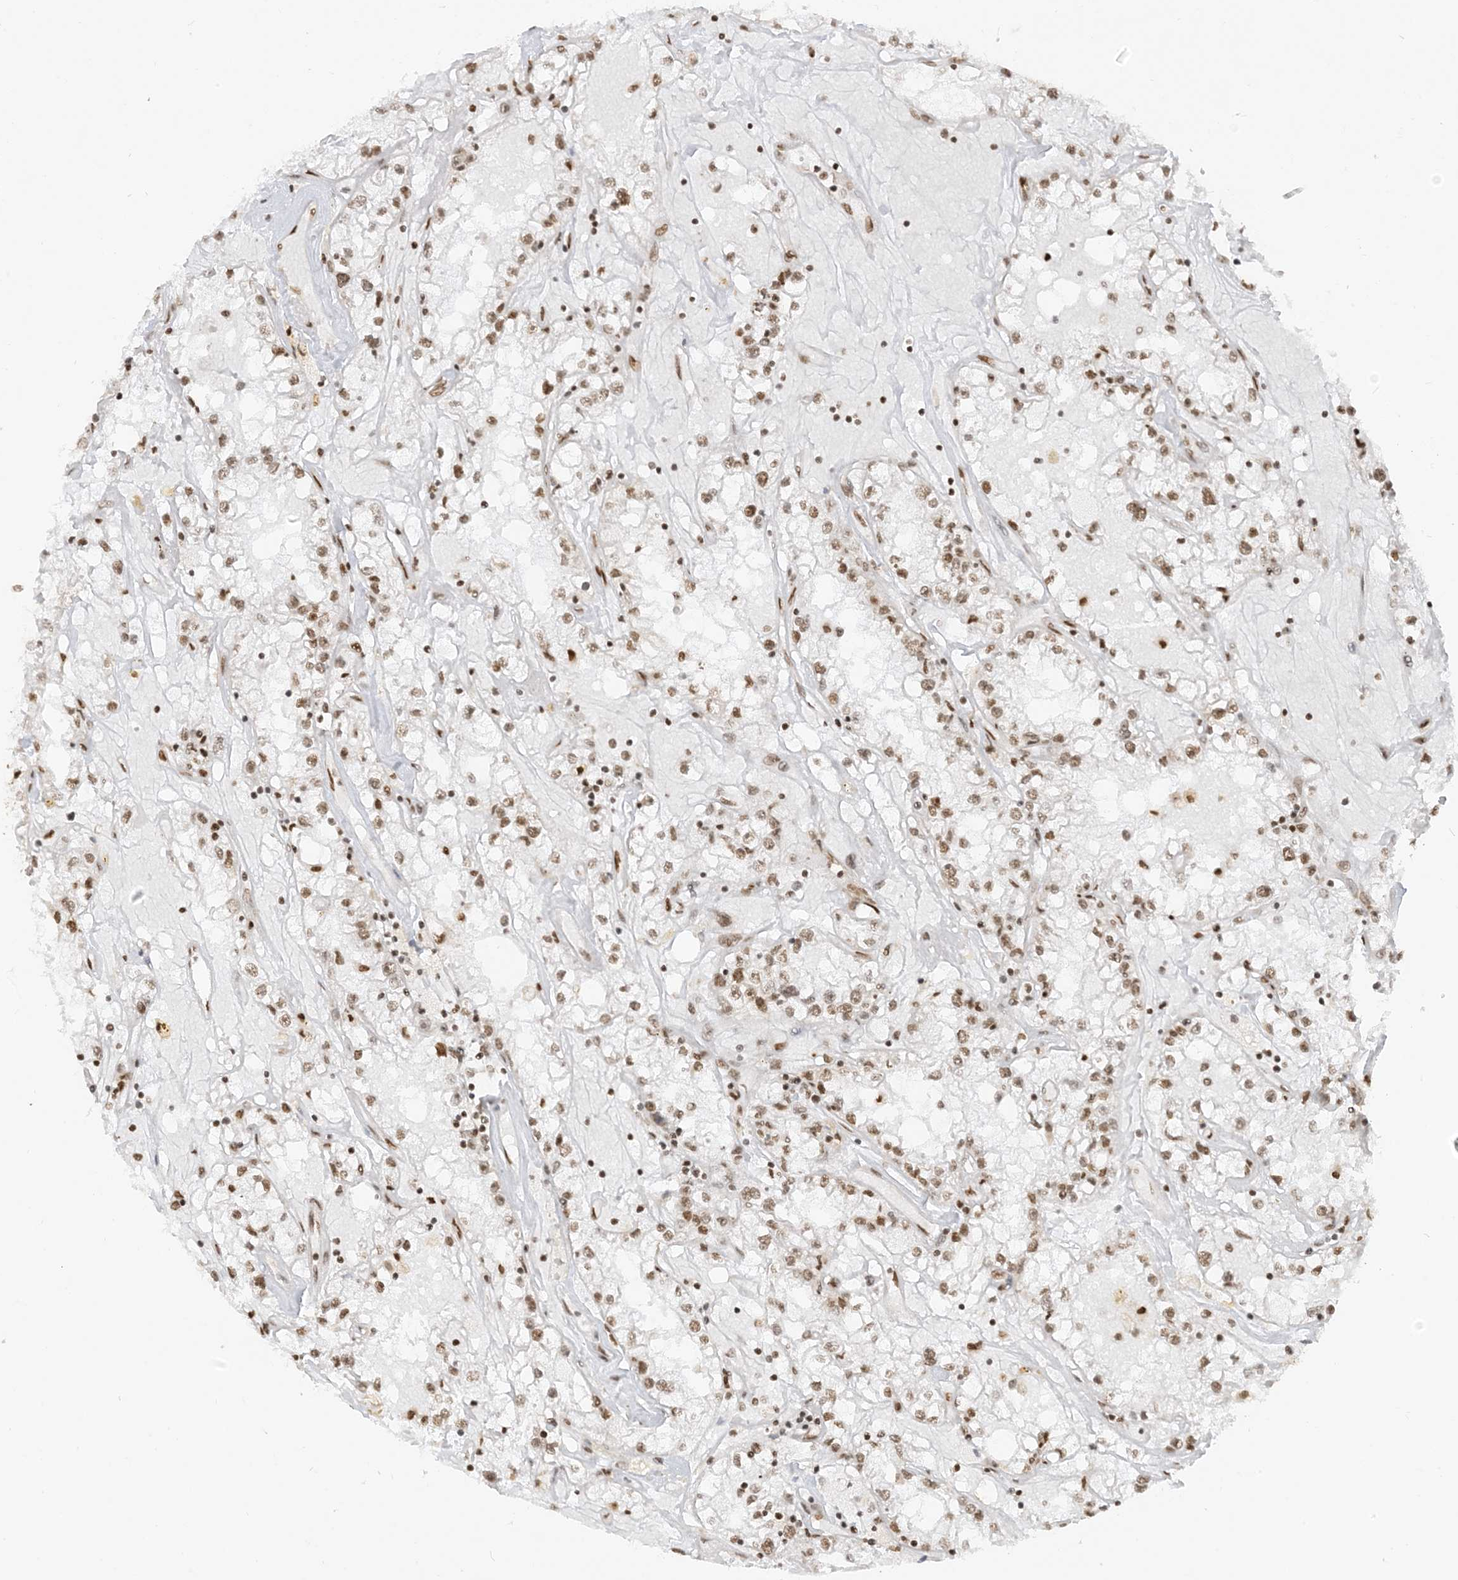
{"staining": {"intensity": "moderate", "quantity": ">75%", "location": "nuclear"}, "tissue": "renal cancer", "cell_type": "Tumor cells", "image_type": "cancer", "snomed": [{"axis": "morphology", "description": "Adenocarcinoma, NOS"}, {"axis": "topography", "description": "Kidney"}], "caption": "There is medium levels of moderate nuclear staining in tumor cells of renal adenocarcinoma, as demonstrated by immunohistochemical staining (brown color).", "gene": "ARGLU1", "patient": {"sex": "male", "age": 56}}